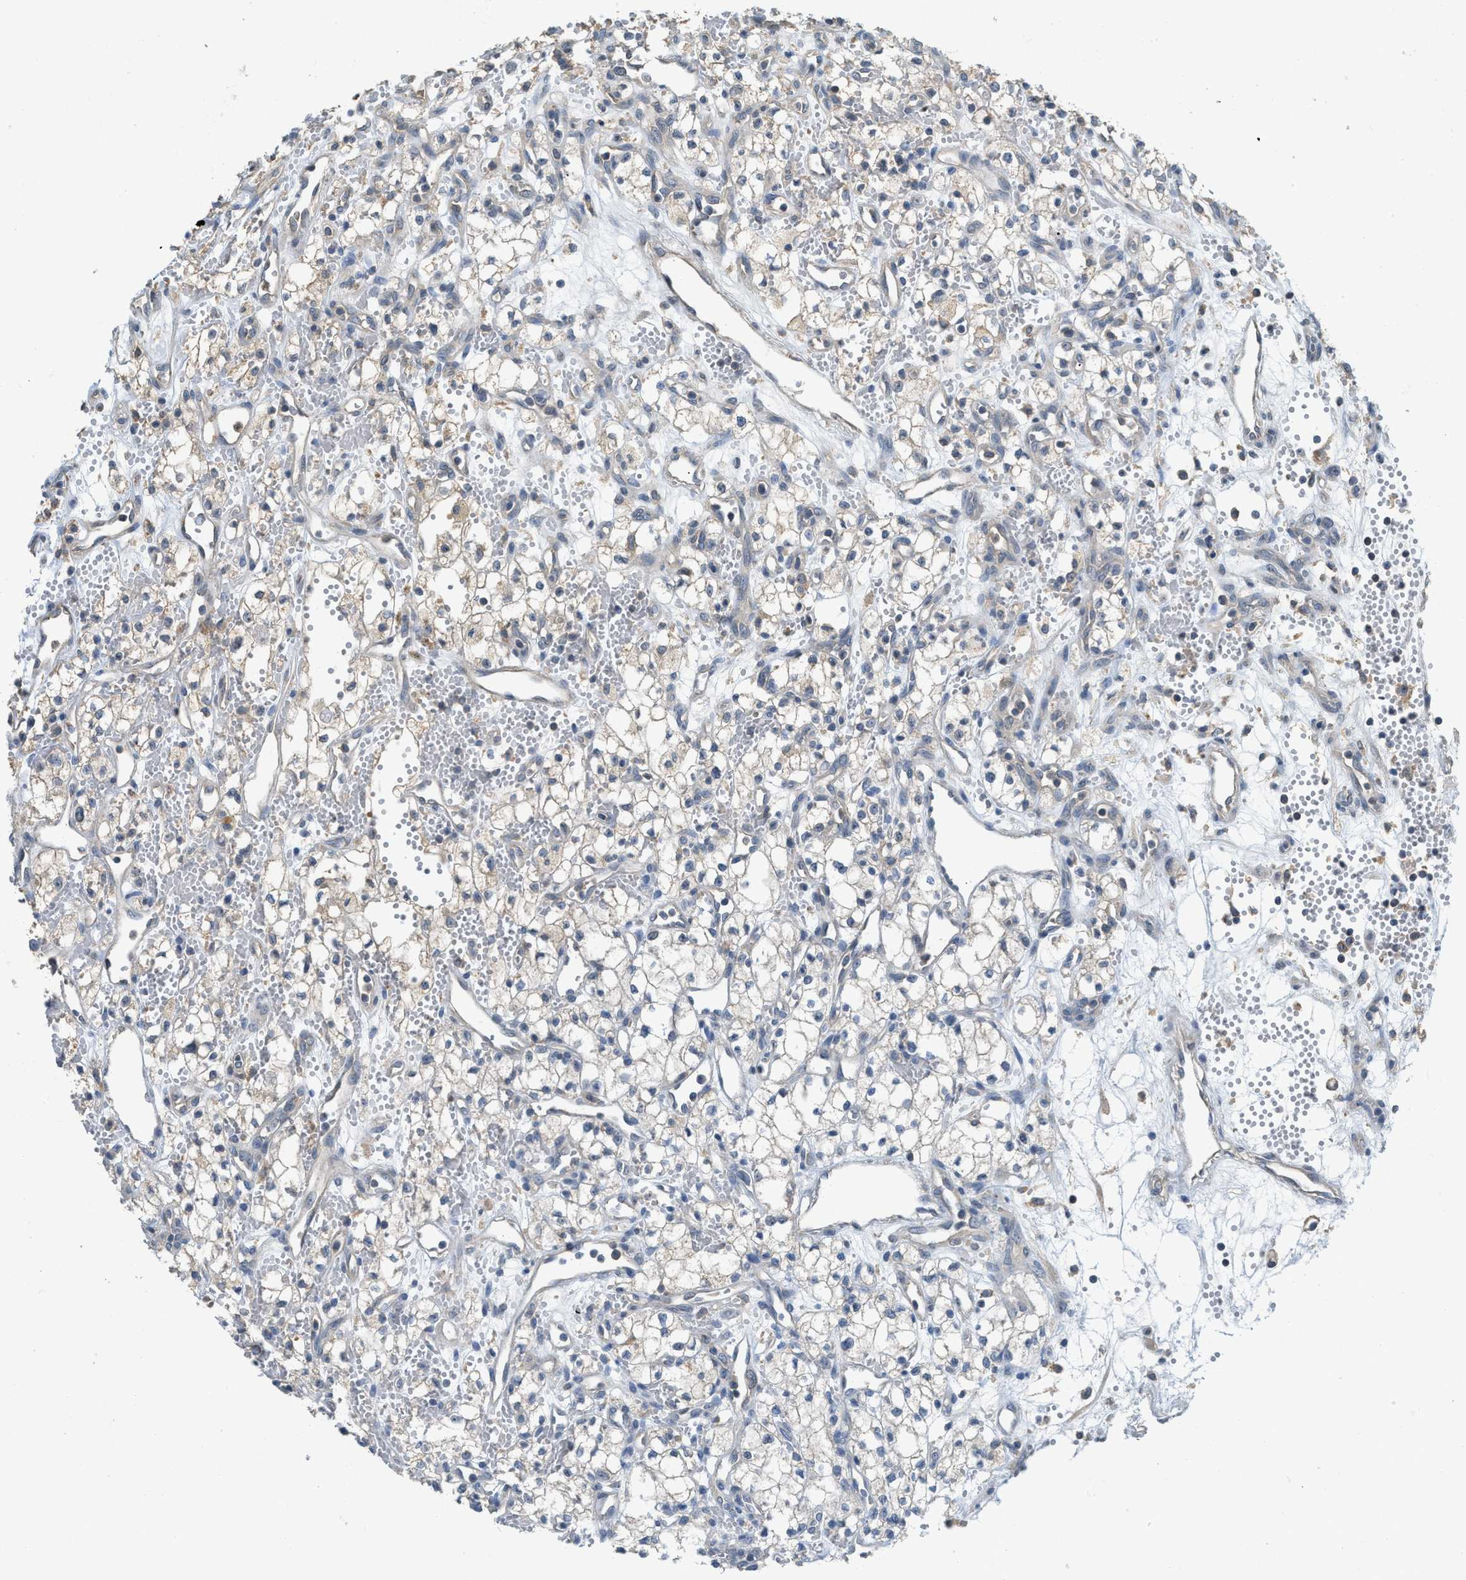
{"staining": {"intensity": "weak", "quantity": "<25%", "location": "cytoplasmic/membranous"}, "tissue": "renal cancer", "cell_type": "Tumor cells", "image_type": "cancer", "snomed": [{"axis": "morphology", "description": "Adenocarcinoma, NOS"}, {"axis": "topography", "description": "Kidney"}], "caption": "Tumor cells are negative for brown protein staining in renal cancer (adenocarcinoma).", "gene": "MIS18A", "patient": {"sex": "male", "age": 59}}